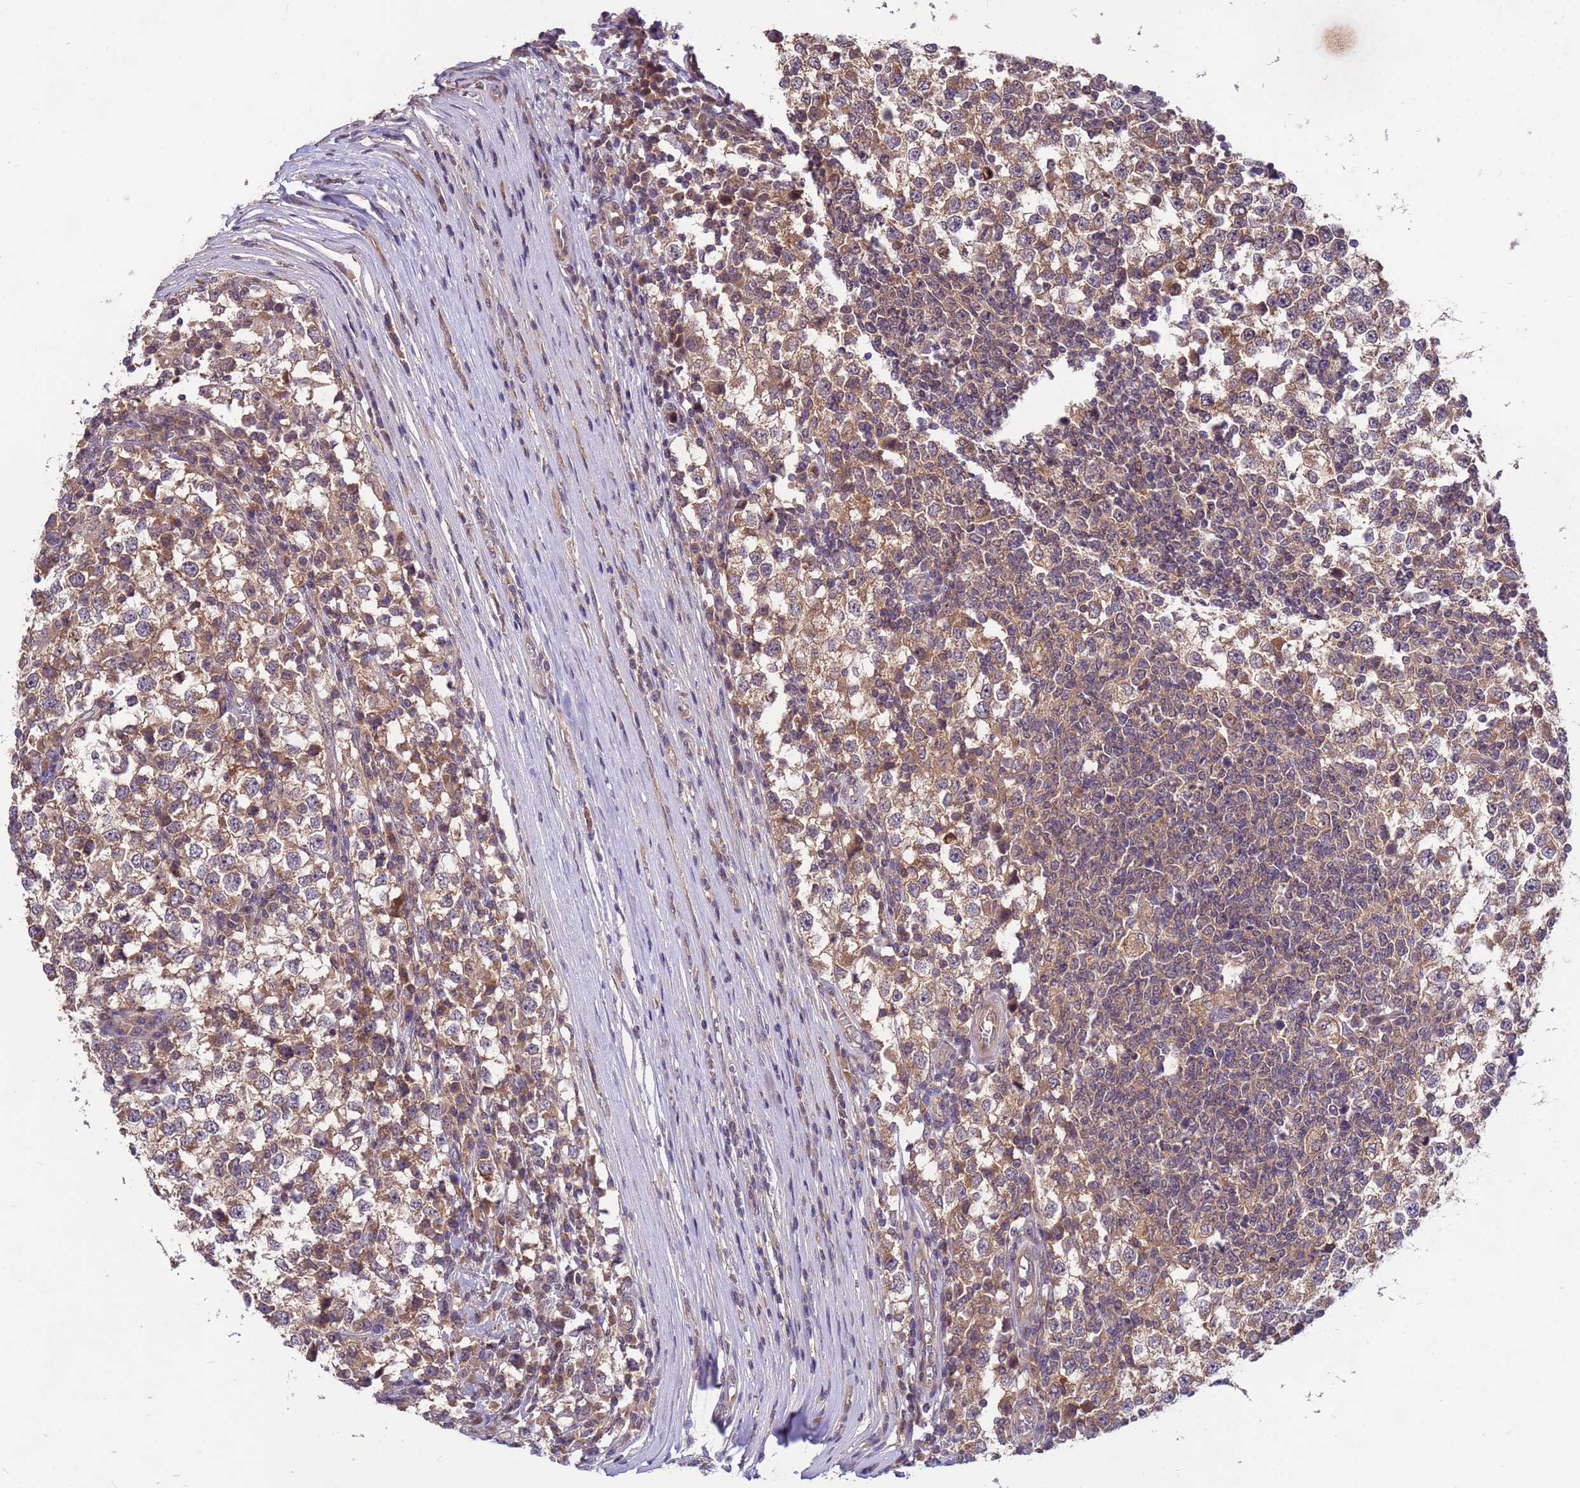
{"staining": {"intensity": "moderate", "quantity": ">75%", "location": "cytoplasmic/membranous"}, "tissue": "testis cancer", "cell_type": "Tumor cells", "image_type": "cancer", "snomed": [{"axis": "morphology", "description": "Seminoma, NOS"}, {"axis": "topography", "description": "Testis"}], "caption": "Immunohistochemical staining of human testis seminoma demonstrates moderate cytoplasmic/membranous protein positivity in about >75% of tumor cells. (DAB IHC, brown staining for protein, blue staining for nuclei).", "gene": "PPP2CB", "patient": {"sex": "male", "age": 65}}